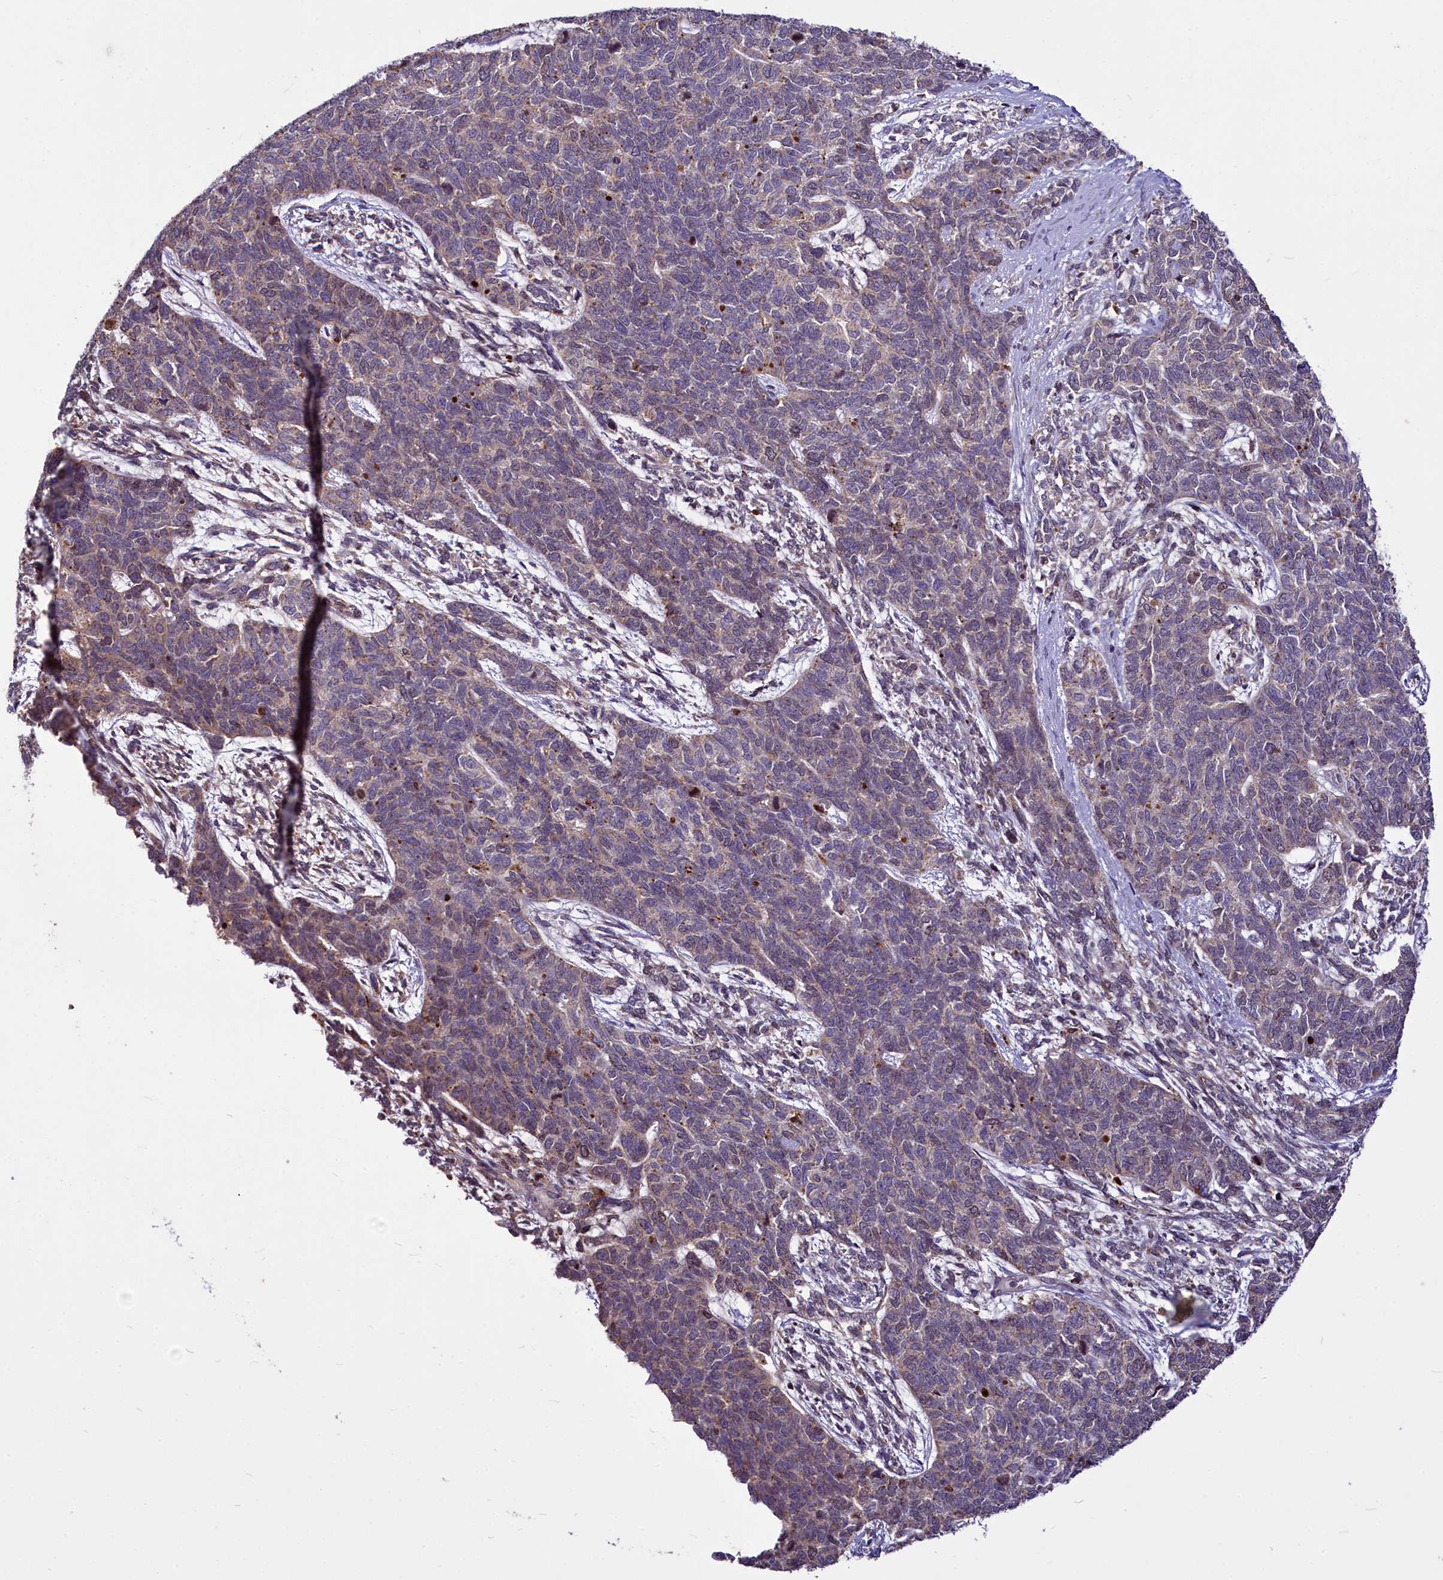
{"staining": {"intensity": "weak", "quantity": "<25%", "location": "cytoplasmic/membranous"}, "tissue": "cervical cancer", "cell_type": "Tumor cells", "image_type": "cancer", "snomed": [{"axis": "morphology", "description": "Squamous cell carcinoma, NOS"}, {"axis": "topography", "description": "Cervix"}], "caption": "DAB (3,3'-diaminobenzidine) immunohistochemical staining of human cervical cancer (squamous cell carcinoma) shows no significant staining in tumor cells.", "gene": "C11orf86", "patient": {"sex": "female", "age": 63}}